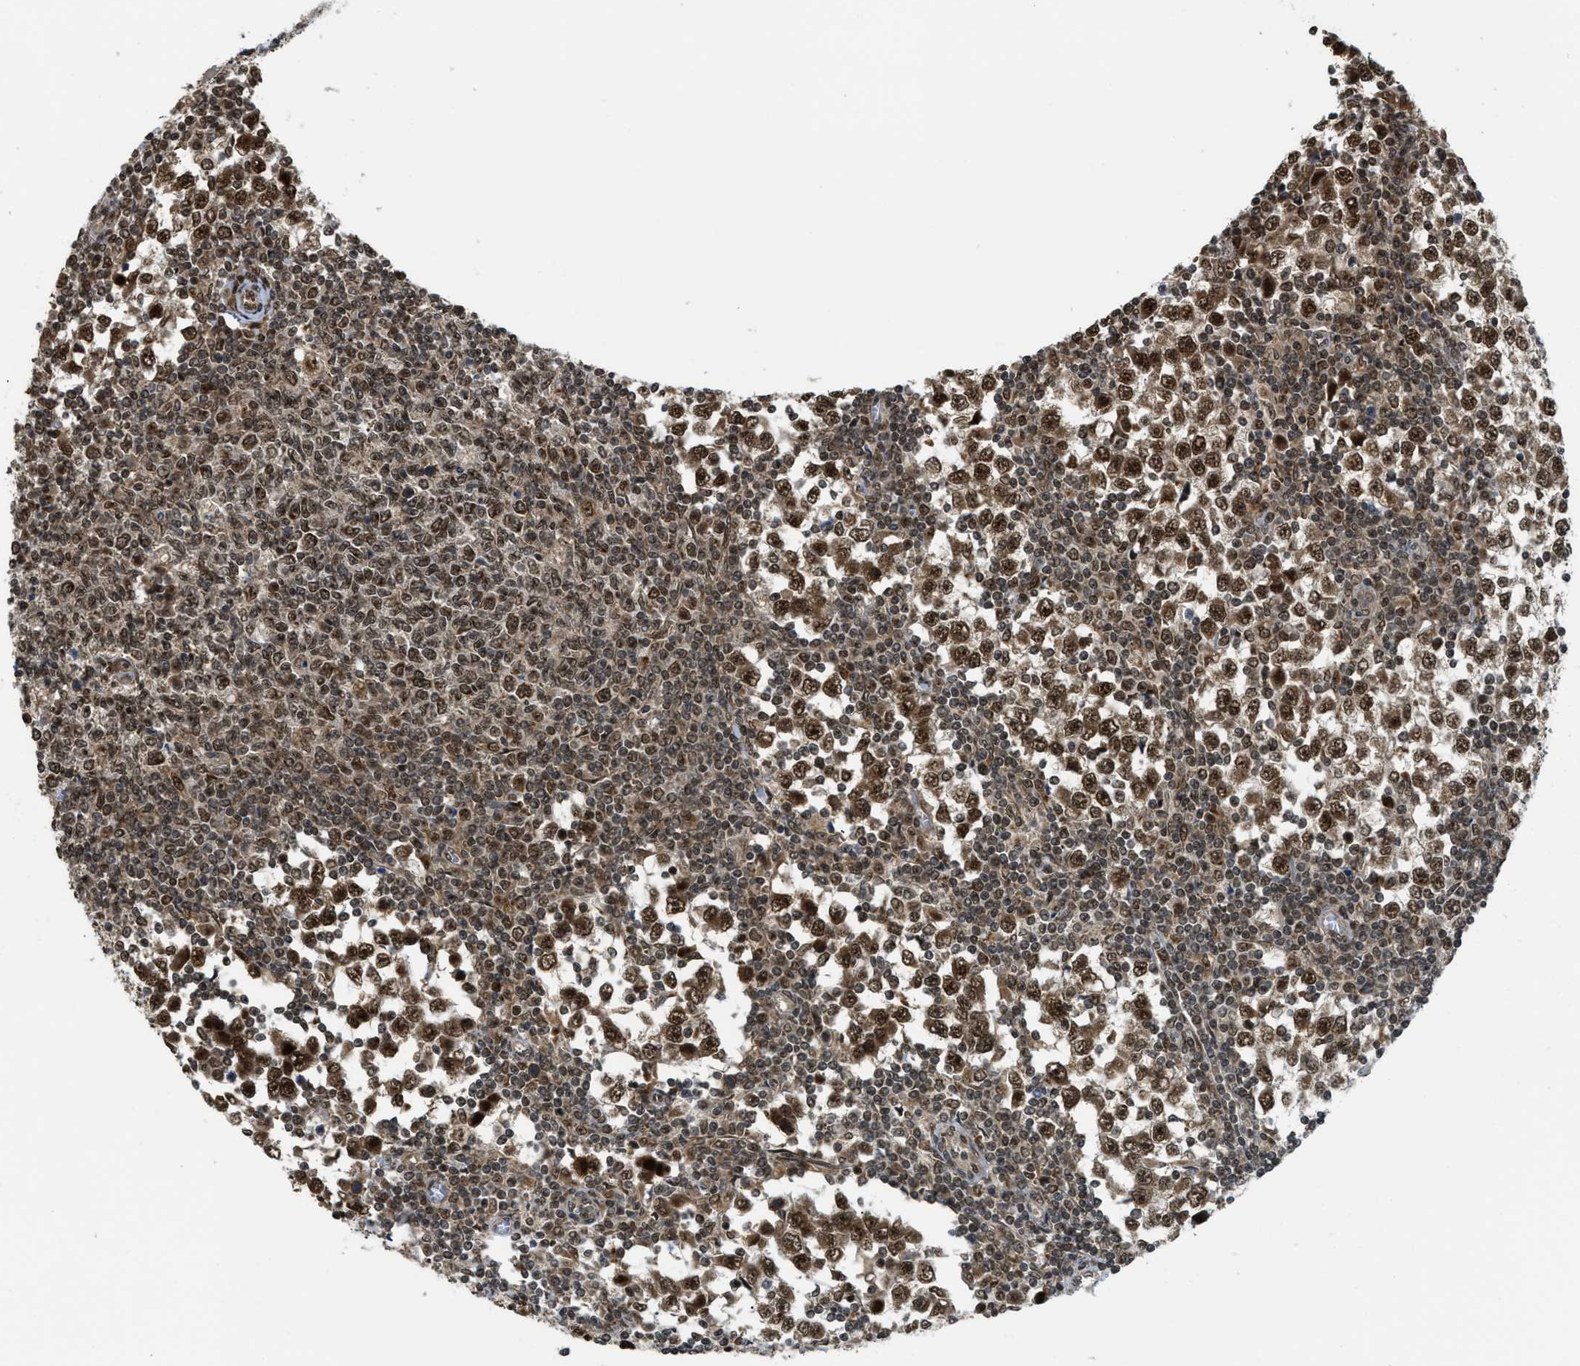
{"staining": {"intensity": "strong", "quantity": ">75%", "location": "nuclear"}, "tissue": "testis cancer", "cell_type": "Tumor cells", "image_type": "cancer", "snomed": [{"axis": "morphology", "description": "Seminoma, NOS"}, {"axis": "topography", "description": "Testis"}], "caption": "The photomicrograph reveals a brown stain indicating the presence of a protein in the nuclear of tumor cells in testis cancer (seminoma).", "gene": "TACC1", "patient": {"sex": "male", "age": 65}}